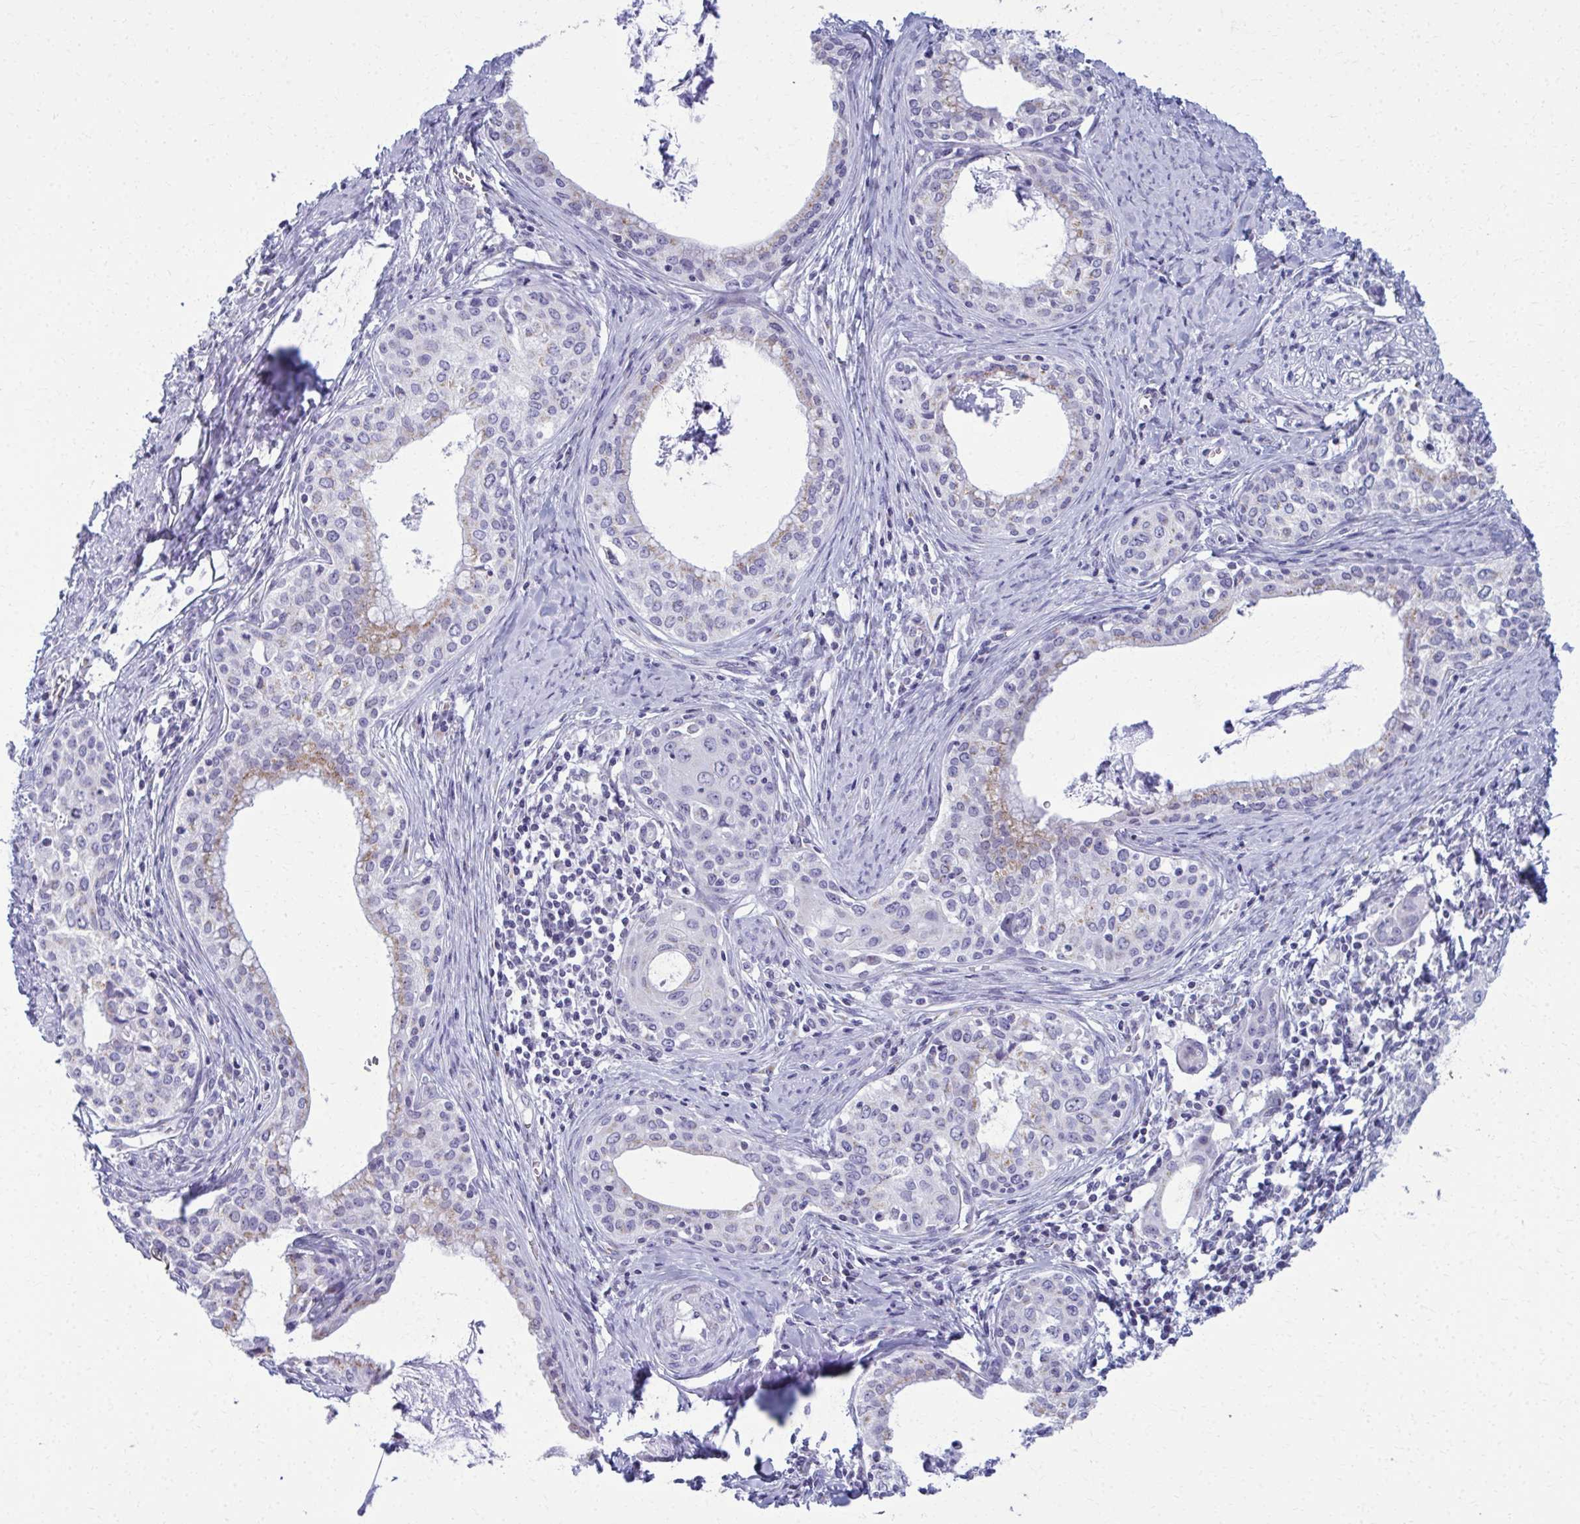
{"staining": {"intensity": "weak", "quantity": "<25%", "location": "cytoplasmic/membranous"}, "tissue": "cervical cancer", "cell_type": "Tumor cells", "image_type": "cancer", "snomed": [{"axis": "morphology", "description": "Squamous cell carcinoma, NOS"}, {"axis": "morphology", "description": "Adenocarcinoma, NOS"}, {"axis": "topography", "description": "Cervix"}], "caption": "An immunohistochemistry (IHC) micrograph of cervical cancer is shown. There is no staining in tumor cells of cervical cancer.", "gene": "SCLY", "patient": {"sex": "female", "age": 52}}